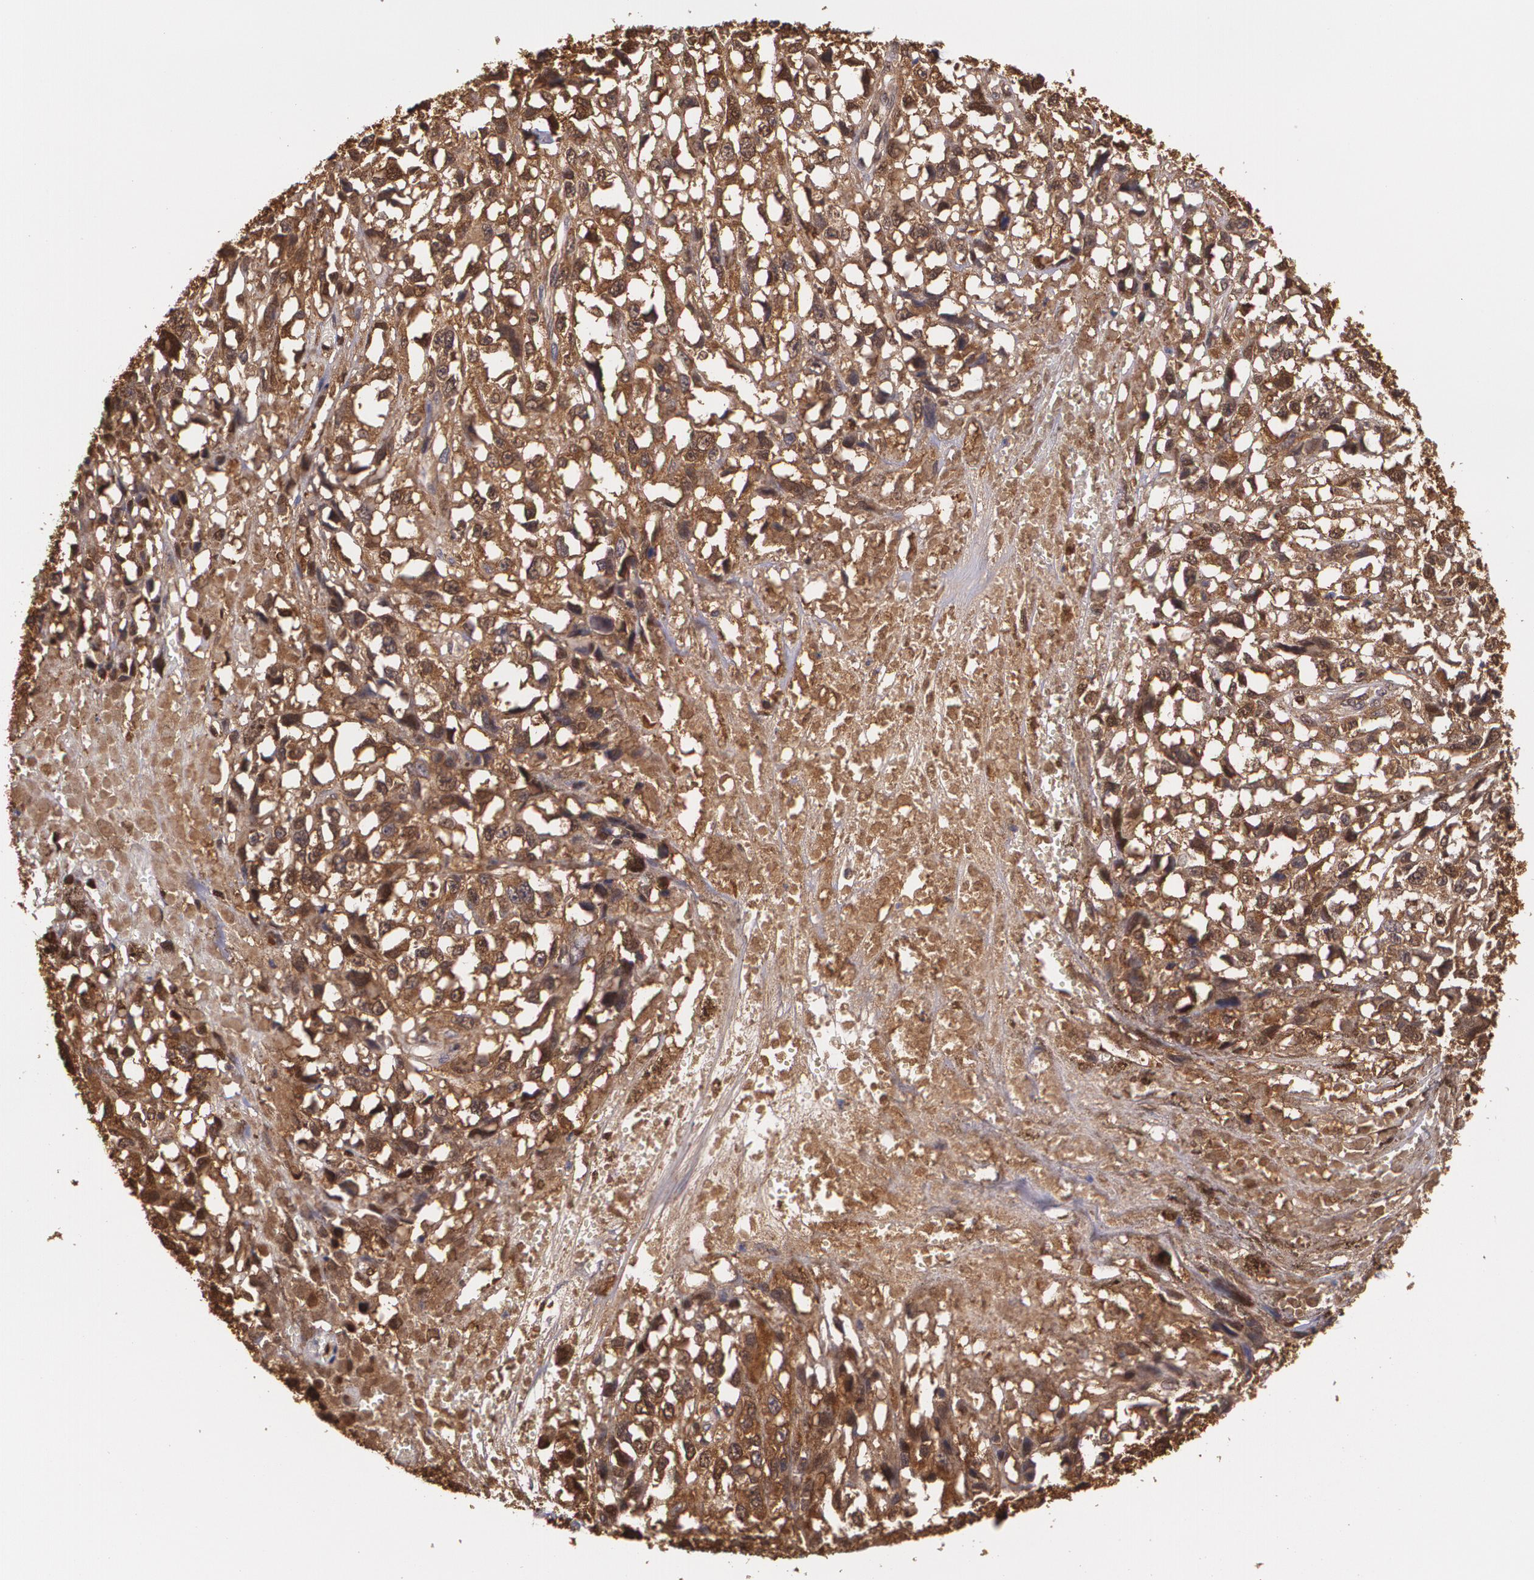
{"staining": {"intensity": "strong", "quantity": ">75%", "location": "cytoplasmic/membranous"}, "tissue": "melanoma", "cell_type": "Tumor cells", "image_type": "cancer", "snomed": [{"axis": "morphology", "description": "Malignant melanoma, Metastatic site"}, {"axis": "topography", "description": "Lymph node"}], "caption": "High-magnification brightfield microscopy of melanoma stained with DAB (3,3'-diaminobenzidine) (brown) and counterstained with hematoxylin (blue). tumor cells exhibit strong cytoplasmic/membranous staining is seen in about>75% of cells.", "gene": "HSPH1", "patient": {"sex": "male", "age": 59}}